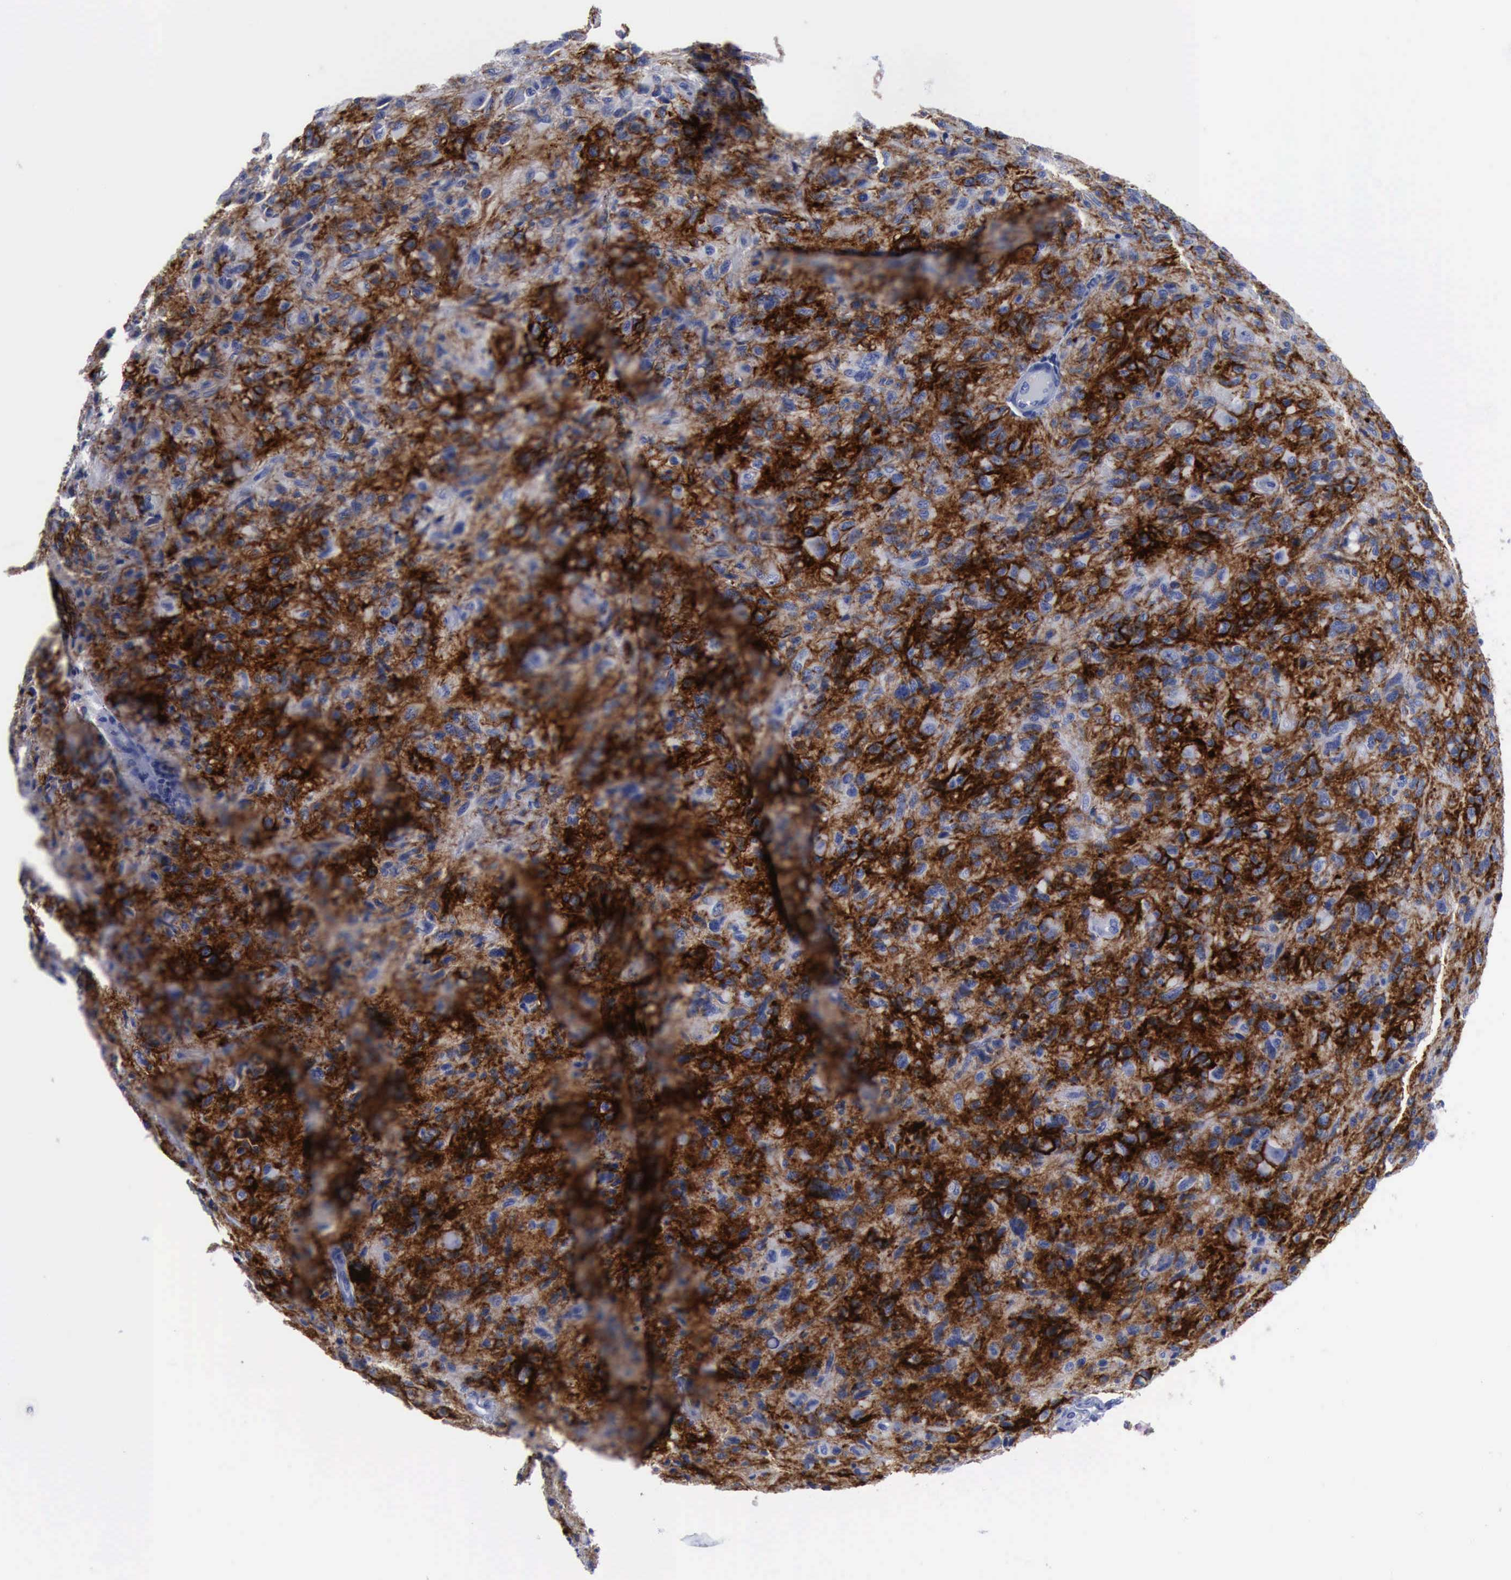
{"staining": {"intensity": "strong", "quantity": "25%-75%", "location": "cytoplasmic/membranous"}, "tissue": "glioma", "cell_type": "Tumor cells", "image_type": "cancer", "snomed": [{"axis": "morphology", "description": "Glioma, malignant, High grade"}, {"axis": "topography", "description": "Brain"}], "caption": "Immunohistochemical staining of human glioma displays high levels of strong cytoplasmic/membranous expression in approximately 25%-75% of tumor cells.", "gene": "NGFR", "patient": {"sex": "female", "age": 60}}